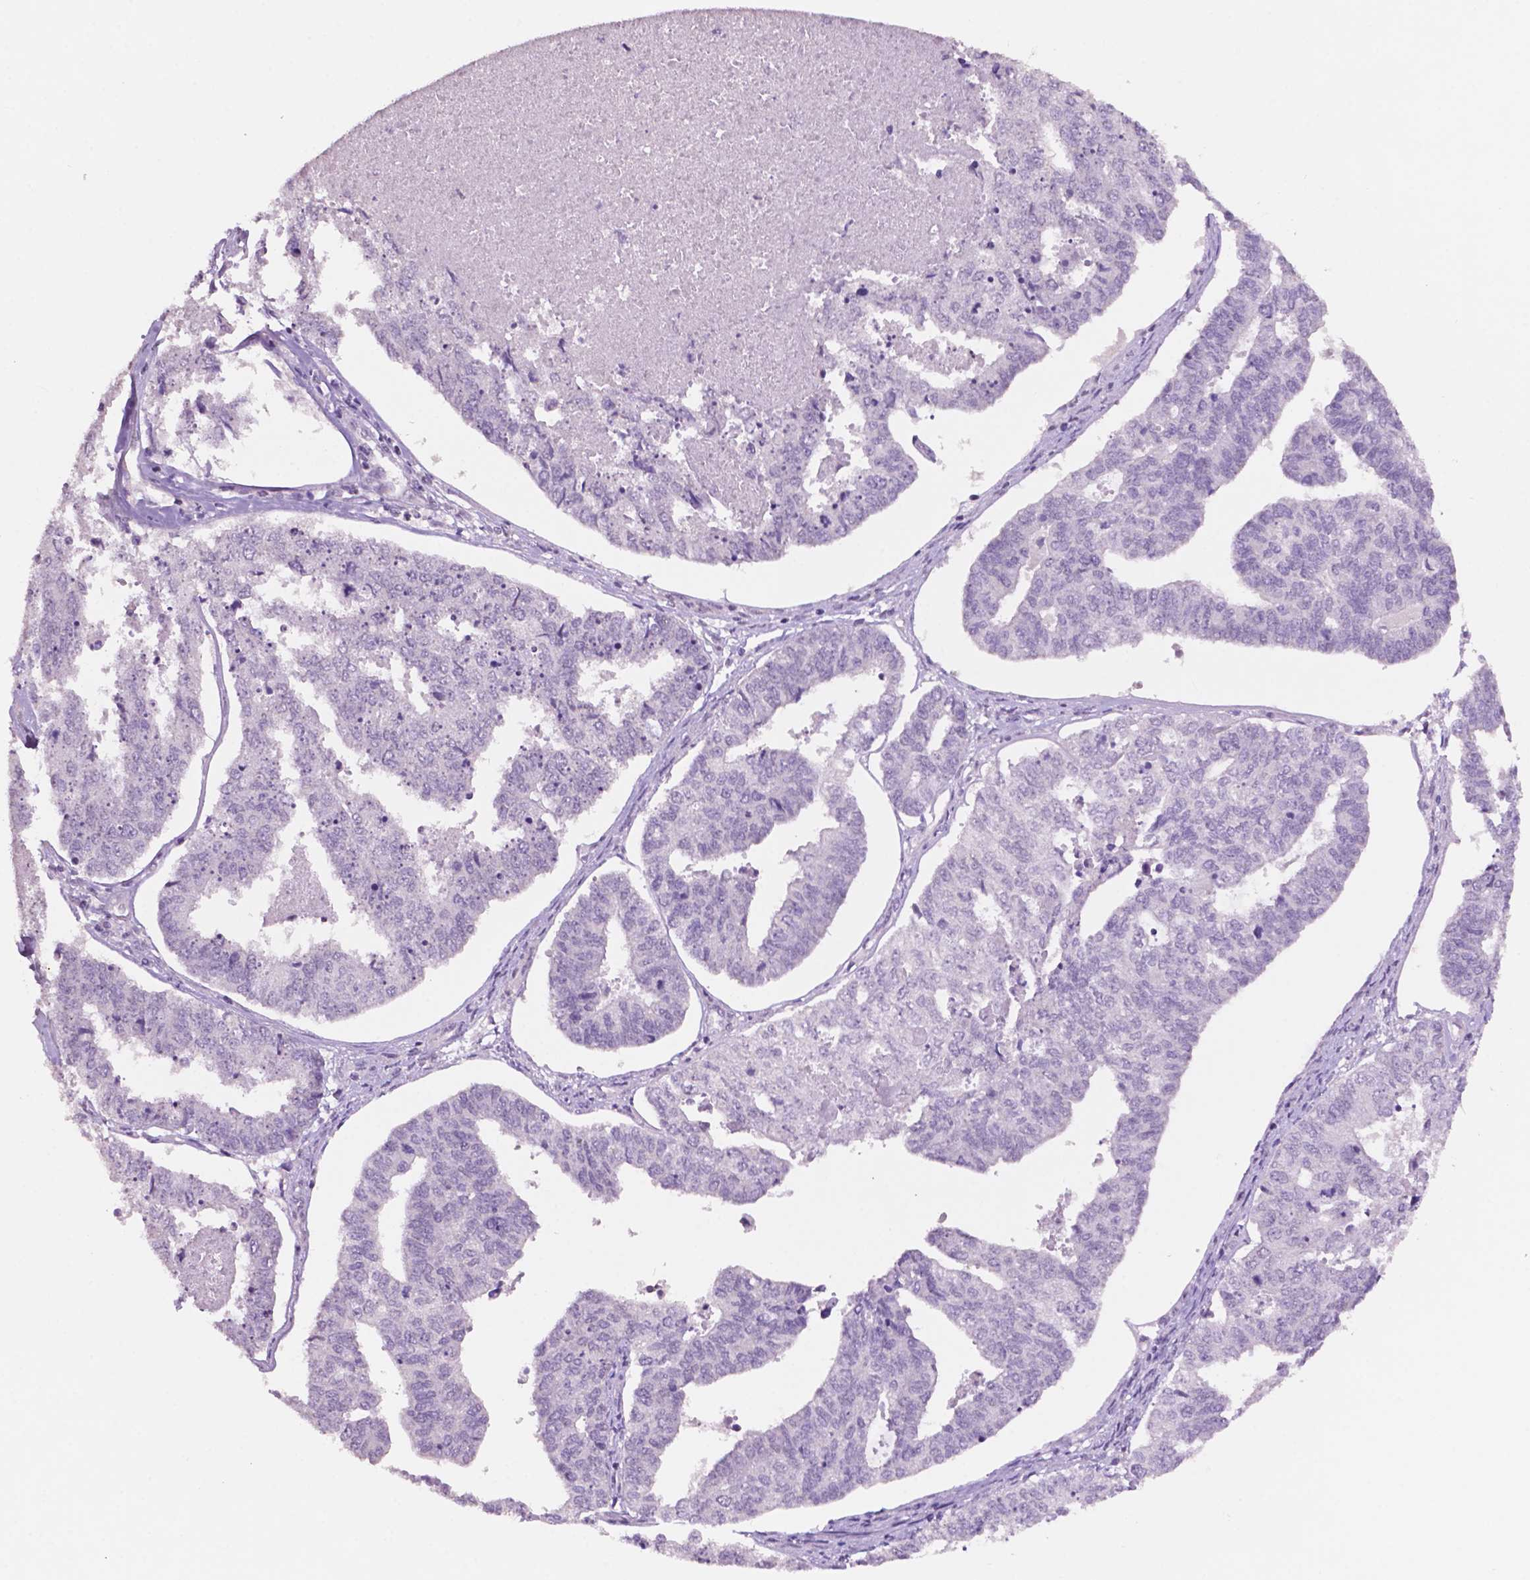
{"staining": {"intensity": "negative", "quantity": "none", "location": "none"}, "tissue": "endometrial cancer", "cell_type": "Tumor cells", "image_type": "cancer", "snomed": [{"axis": "morphology", "description": "Adenocarcinoma, NOS"}, {"axis": "topography", "description": "Endometrium"}], "caption": "A histopathology image of human endometrial cancer is negative for staining in tumor cells. (Brightfield microscopy of DAB (3,3'-diaminobenzidine) IHC at high magnification).", "gene": "NCOR1", "patient": {"sex": "female", "age": 73}}